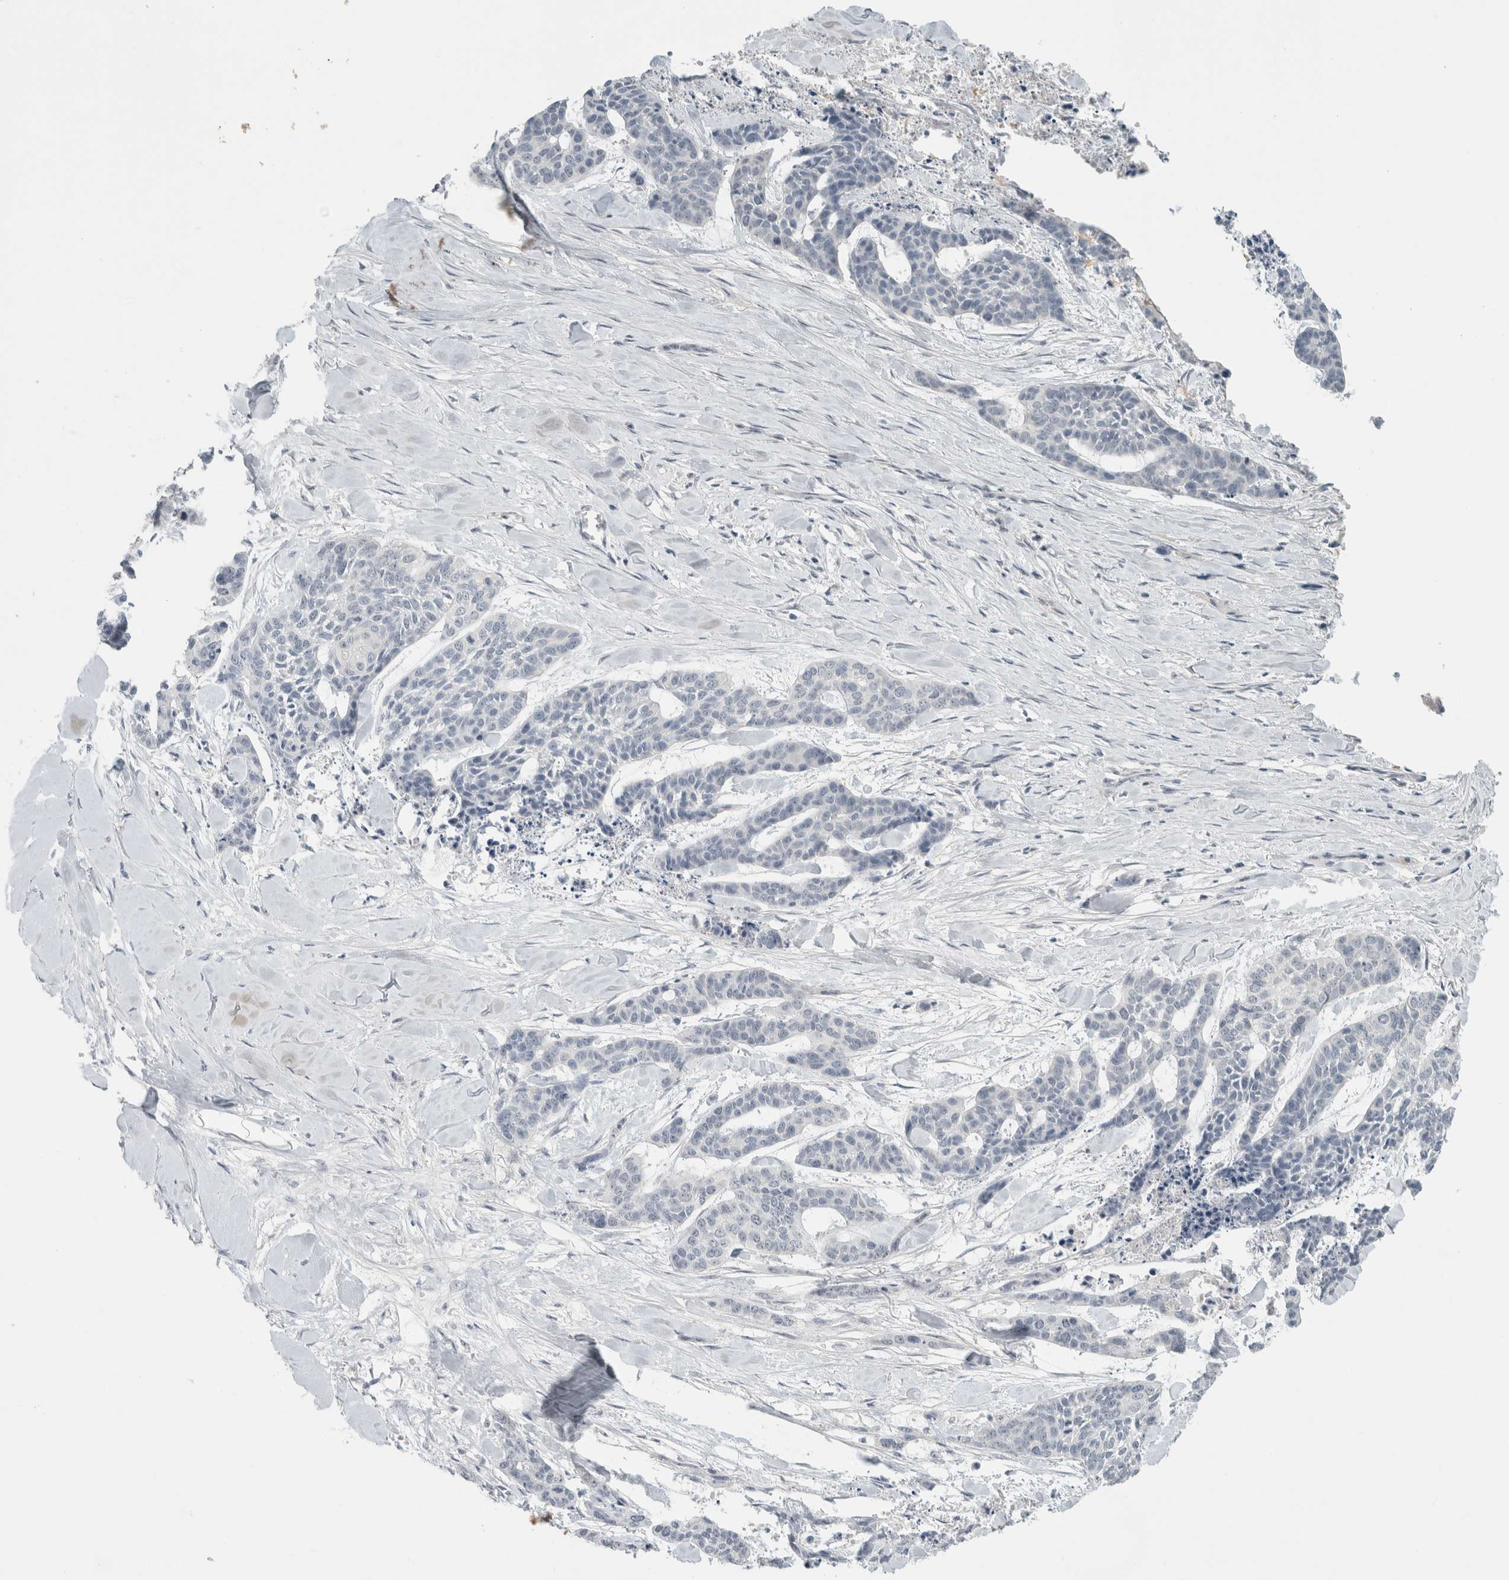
{"staining": {"intensity": "negative", "quantity": "none", "location": "none"}, "tissue": "skin cancer", "cell_type": "Tumor cells", "image_type": "cancer", "snomed": [{"axis": "morphology", "description": "Basal cell carcinoma"}, {"axis": "topography", "description": "Skin"}], "caption": "DAB (3,3'-diaminobenzidine) immunohistochemical staining of basal cell carcinoma (skin) demonstrates no significant staining in tumor cells.", "gene": "FMR1NB", "patient": {"sex": "female", "age": 64}}